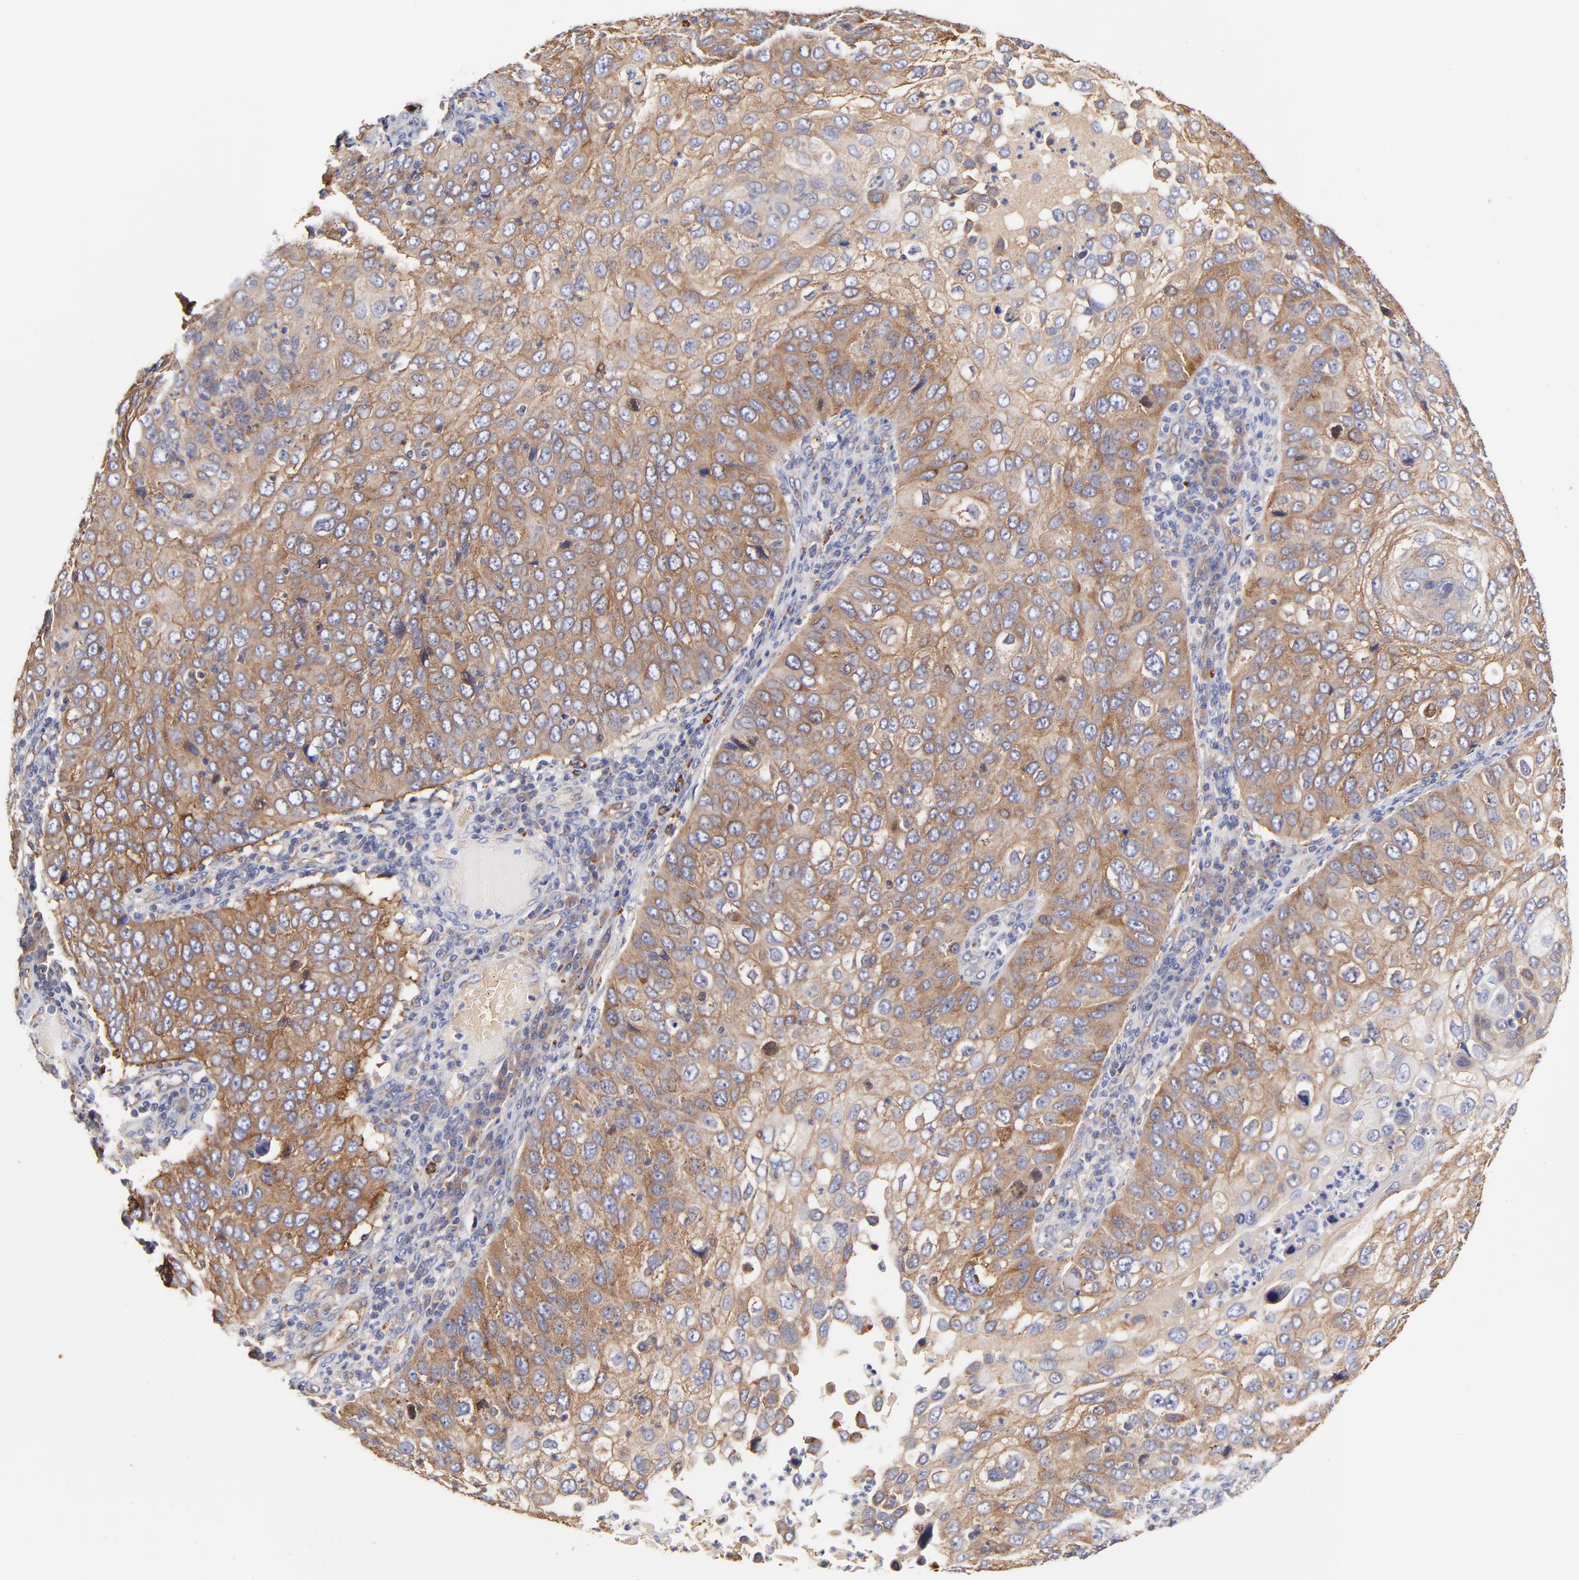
{"staining": {"intensity": "moderate", "quantity": ">75%", "location": "cytoplasmic/membranous"}, "tissue": "skin cancer", "cell_type": "Tumor cells", "image_type": "cancer", "snomed": [{"axis": "morphology", "description": "Squamous cell carcinoma, NOS"}, {"axis": "topography", "description": "Skin"}], "caption": "Immunohistochemistry (IHC) of skin cancer (squamous cell carcinoma) exhibits medium levels of moderate cytoplasmic/membranous expression in about >75% of tumor cells. The staining was performed using DAB to visualize the protein expression in brown, while the nuclei were stained in blue with hematoxylin (Magnification: 20x).", "gene": "CD2AP", "patient": {"sex": "male", "age": 87}}